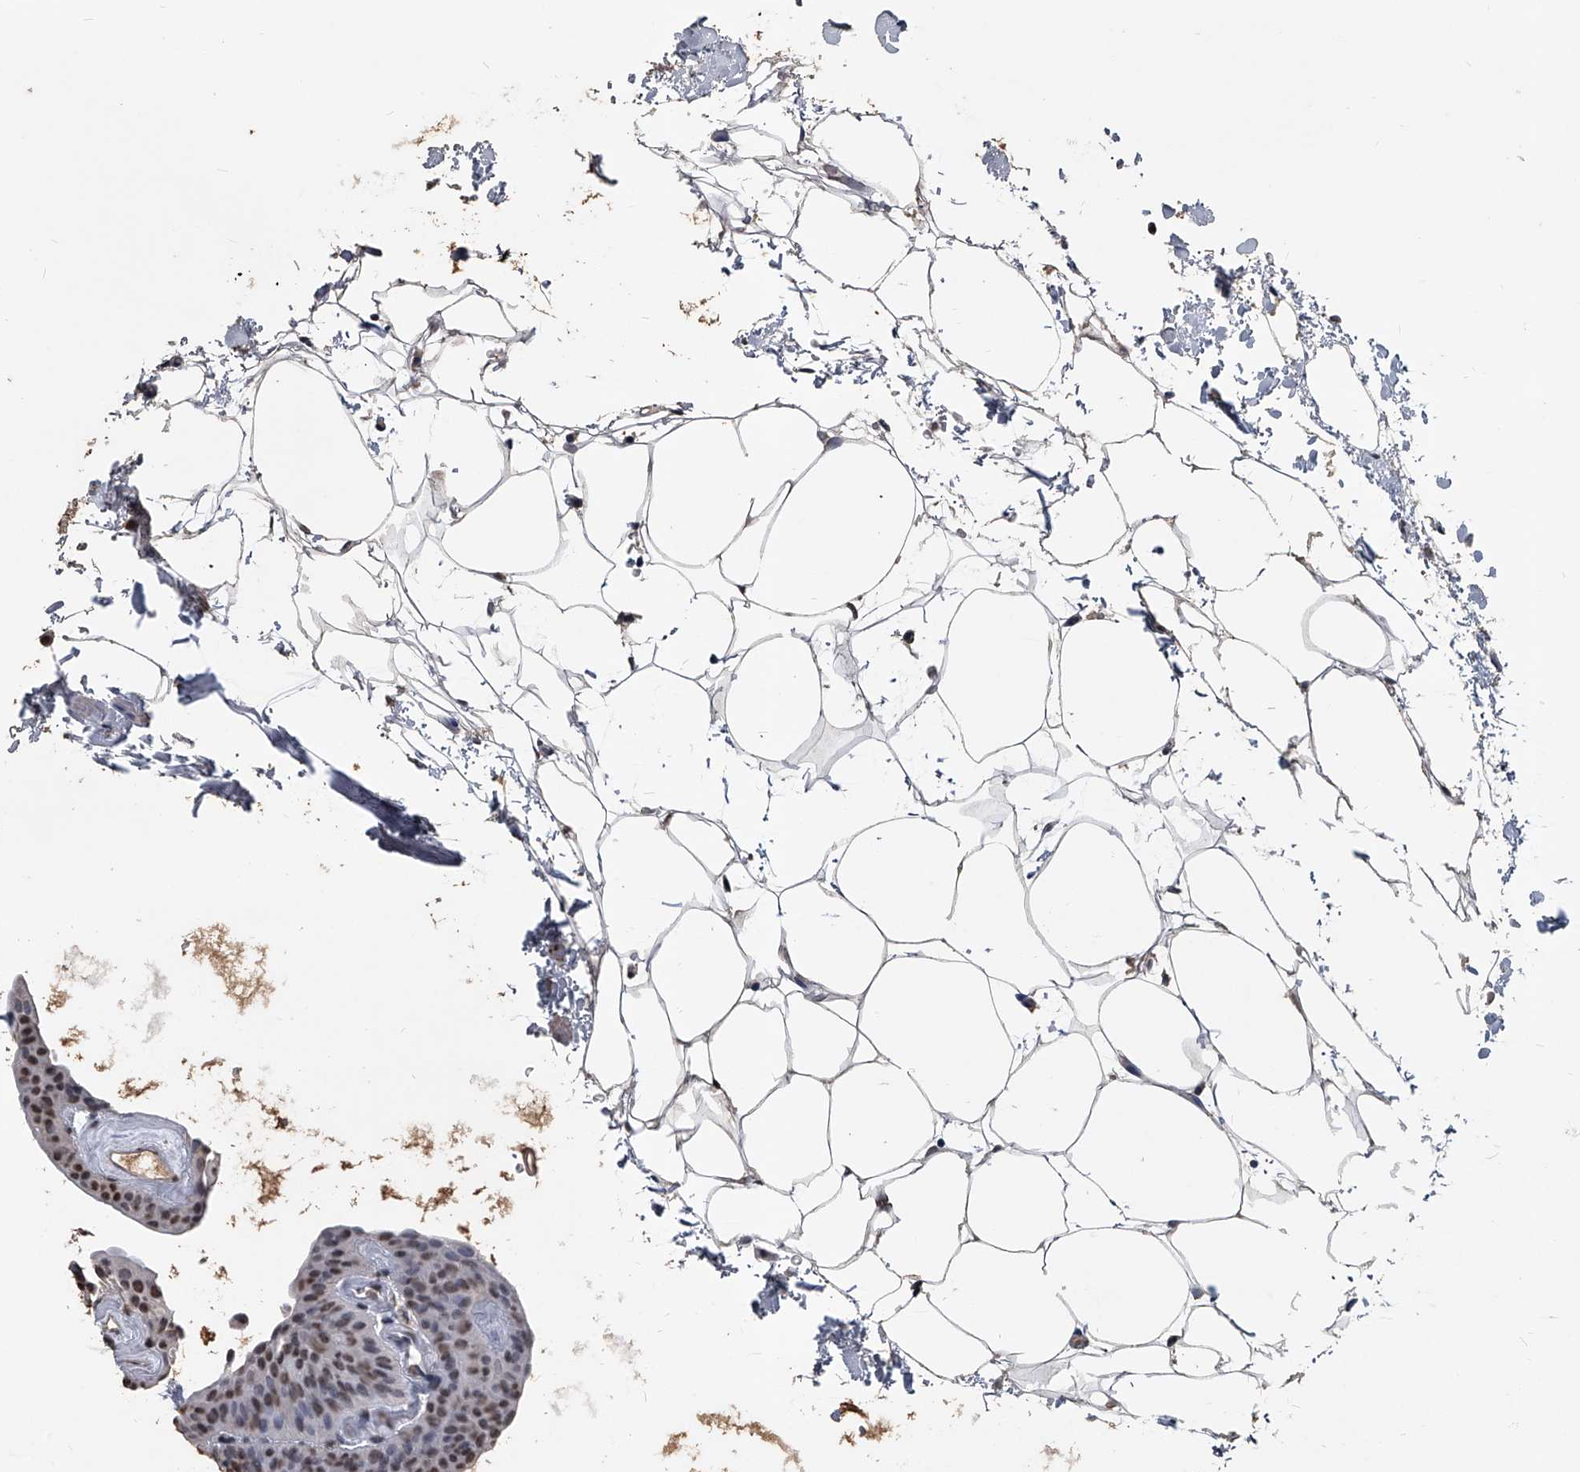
{"staining": {"intensity": "moderate", "quantity": "<25%", "location": "nuclear"}, "tissue": "urothelial cancer", "cell_type": "Tumor cells", "image_type": "cancer", "snomed": [{"axis": "morphology", "description": "Urothelial carcinoma, Low grade"}, {"axis": "topography", "description": "Urinary bladder"}], "caption": "DAB (3,3'-diaminobenzidine) immunohistochemical staining of urothelial carcinoma (low-grade) shows moderate nuclear protein expression in about <25% of tumor cells.", "gene": "MATR3", "patient": {"sex": "female", "age": 60}}